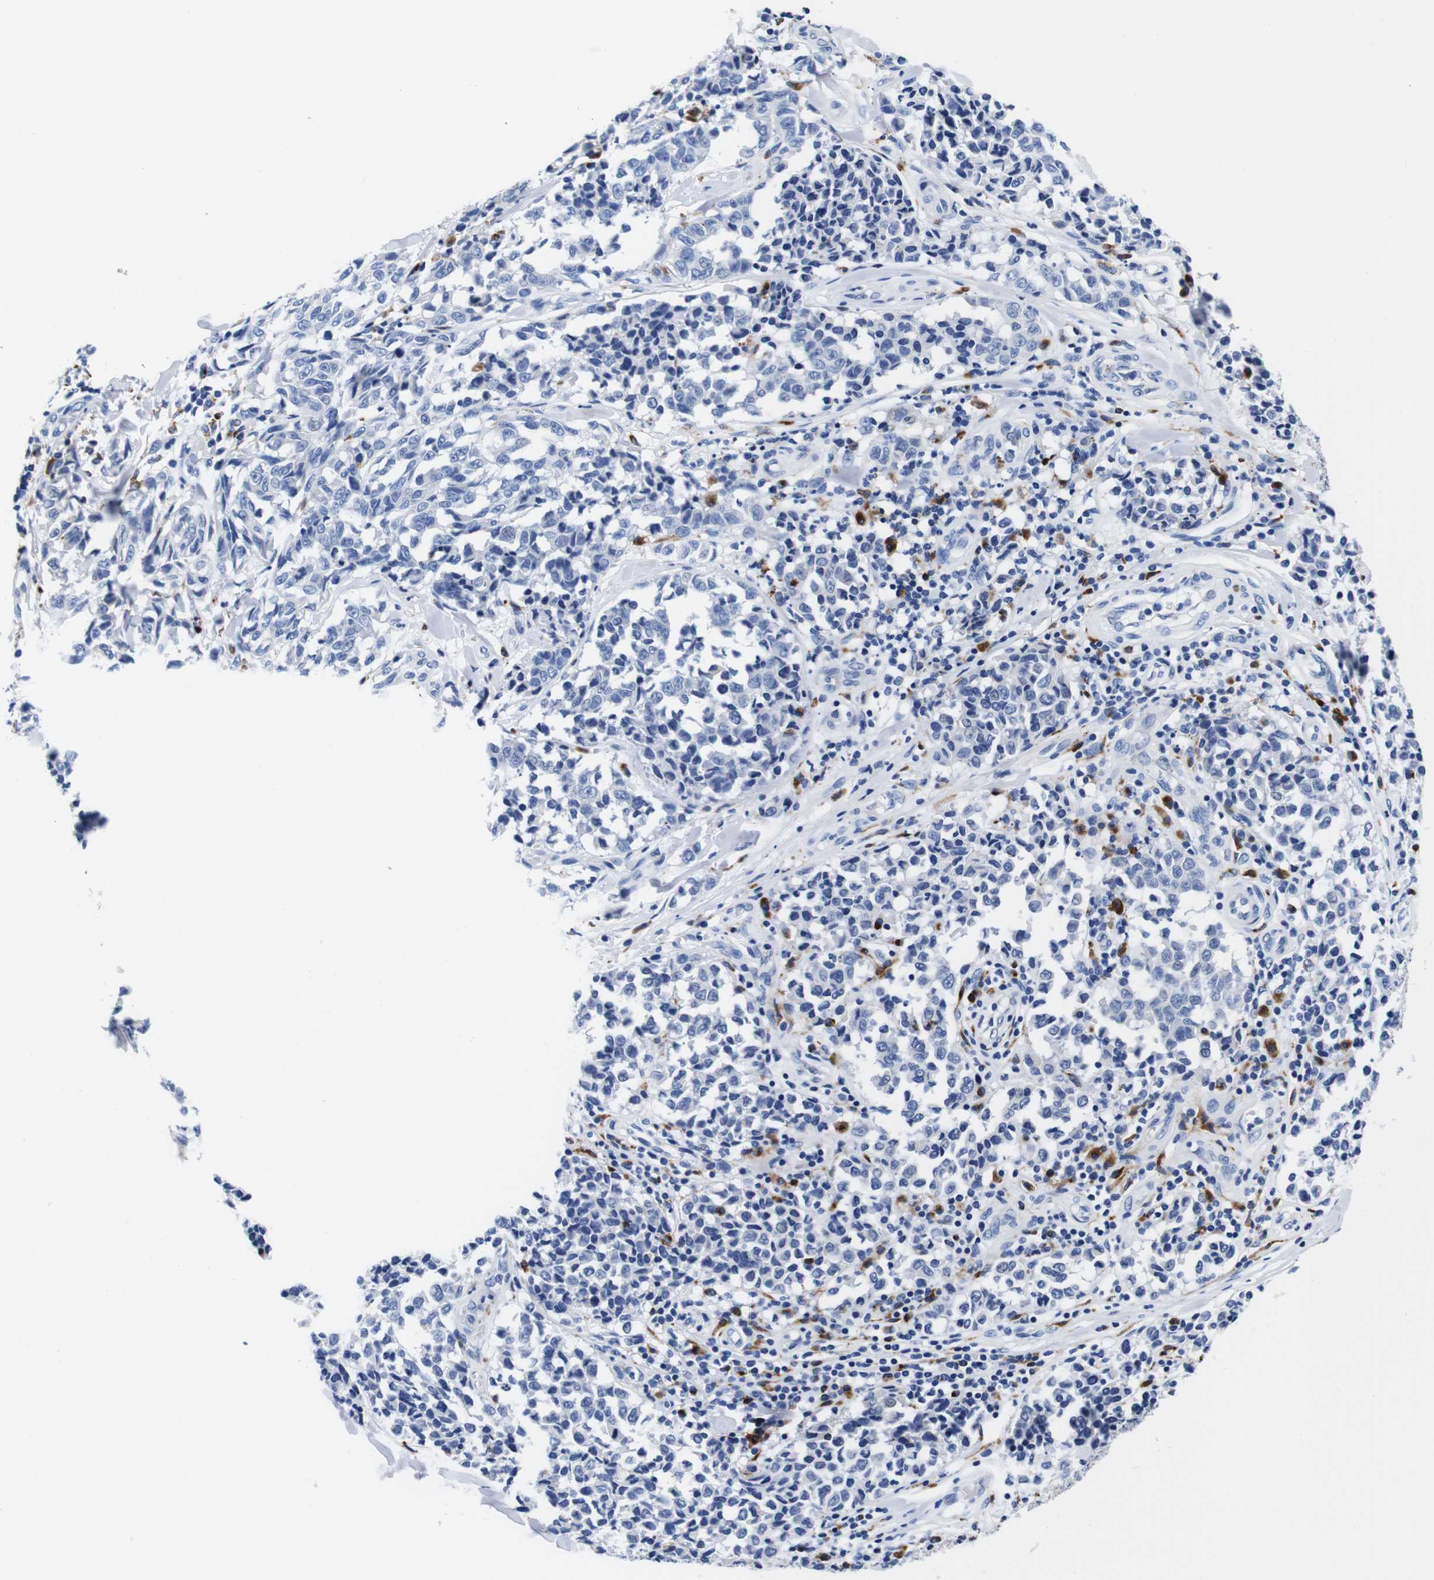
{"staining": {"intensity": "negative", "quantity": "none", "location": "none"}, "tissue": "melanoma", "cell_type": "Tumor cells", "image_type": "cancer", "snomed": [{"axis": "morphology", "description": "Malignant melanoma, NOS"}, {"axis": "topography", "description": "Skin"}], "caption": "Human malignant melanoma stained for a protein using immunohistochemistry displays no positivity in tumor cells.", "gene": "HLA-DMB", "patient": {"sex": "female", "age": 64}}